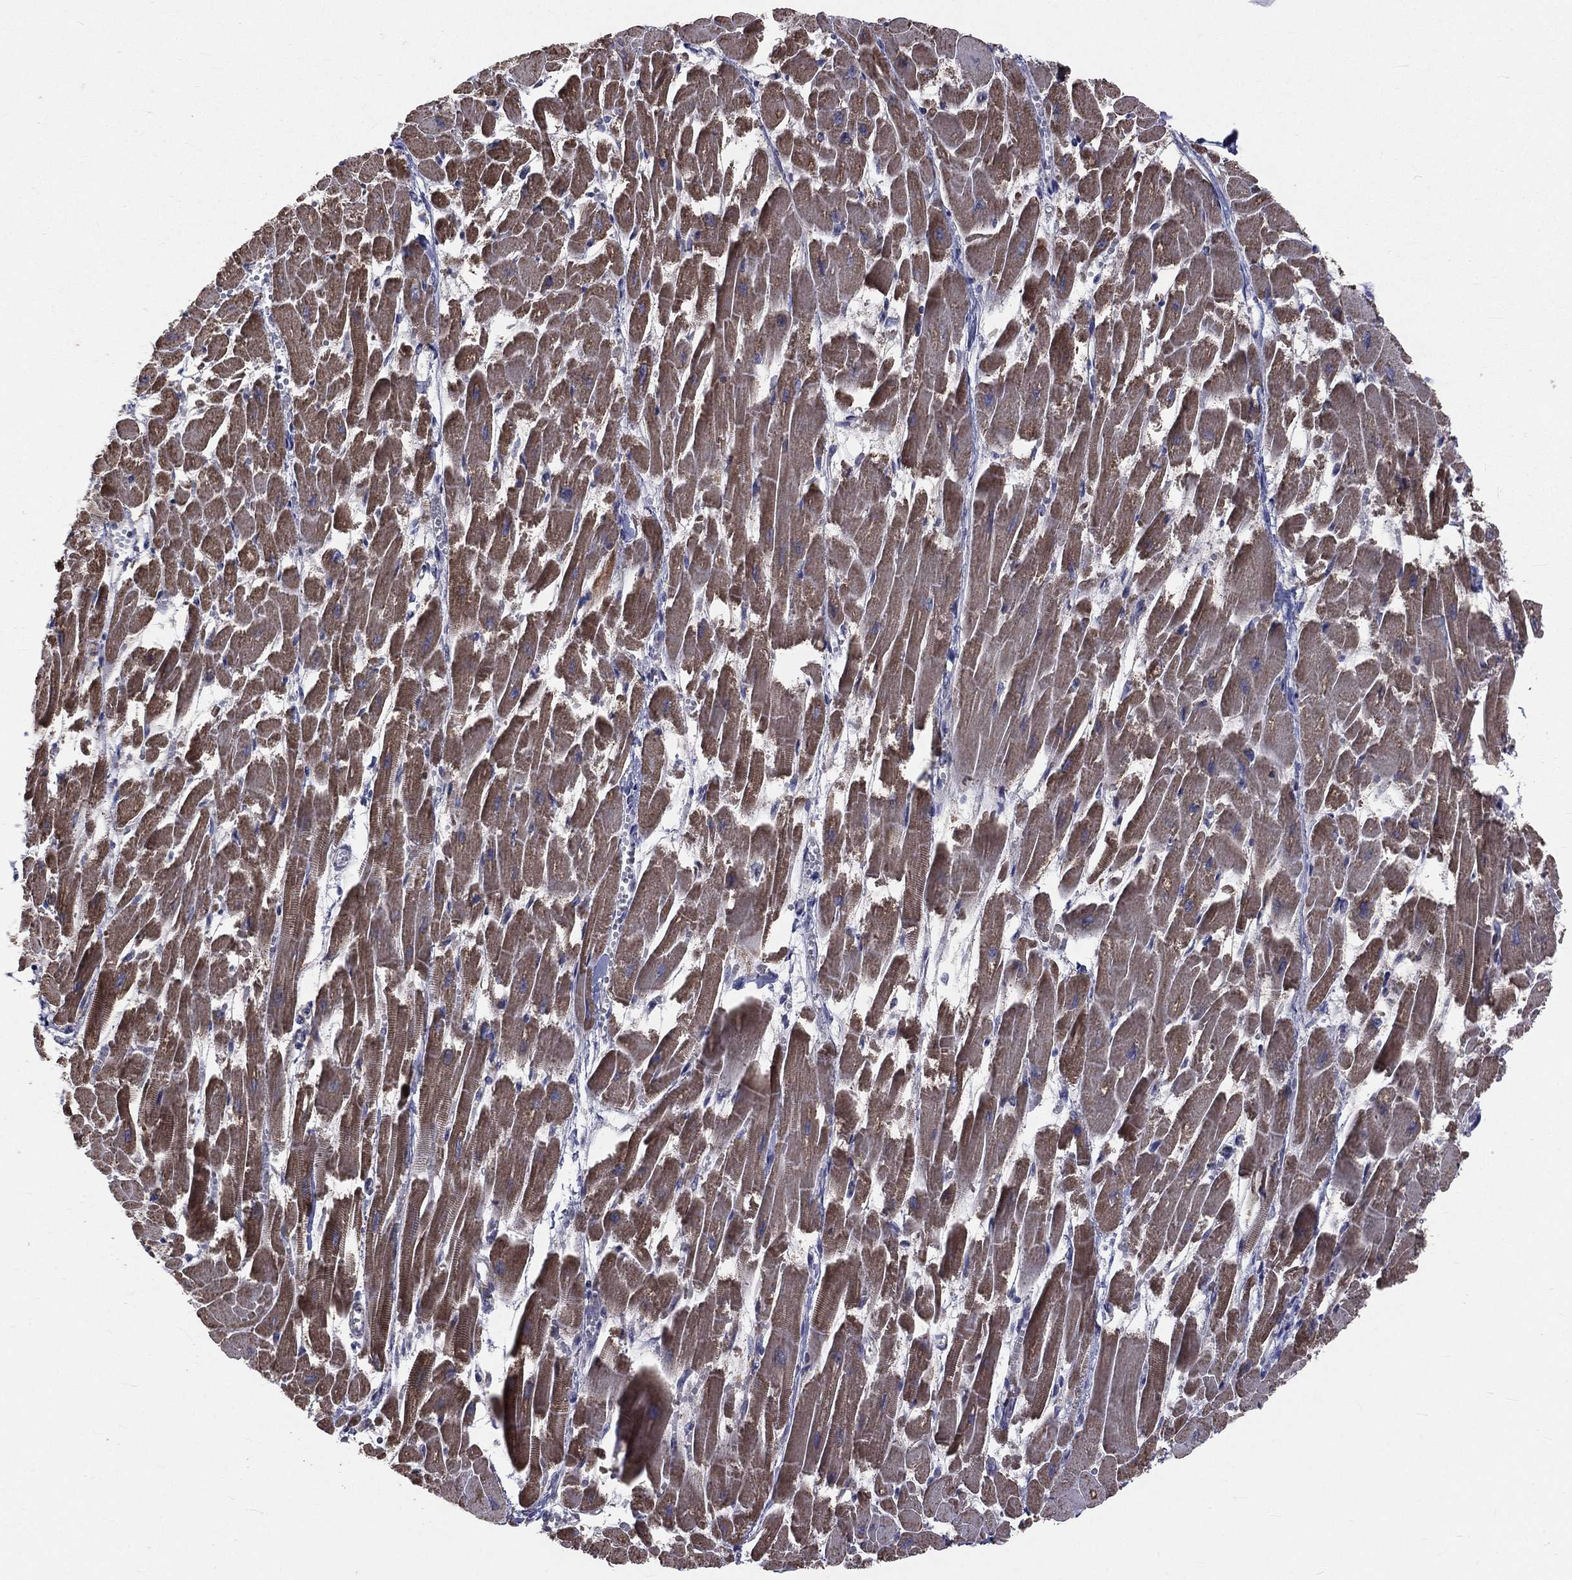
{"staining": {"intensity": "moderate", "quantity": ">75%", "location": "cytoplasmic/membranous"}, "tissue": "heart muscle", "cell_type": "Cardiomyocytes", "image_type": "normal", "snomed": [{"axis": "morphology", "description": "Normal tissue, NOS"}, {"axis": "topography", "description": "Heart"}], "caption": "Protein staining by IHC shows moderate cytoplasmic/membranous positivity in approximately >75% of cardiomyocytes in unremarkable heart muscle. The protein of interest is shown in brown color, while the nuclei are stained blue.", "gene": "GPD1", "patient": {"sex": "female", "age": 52}}